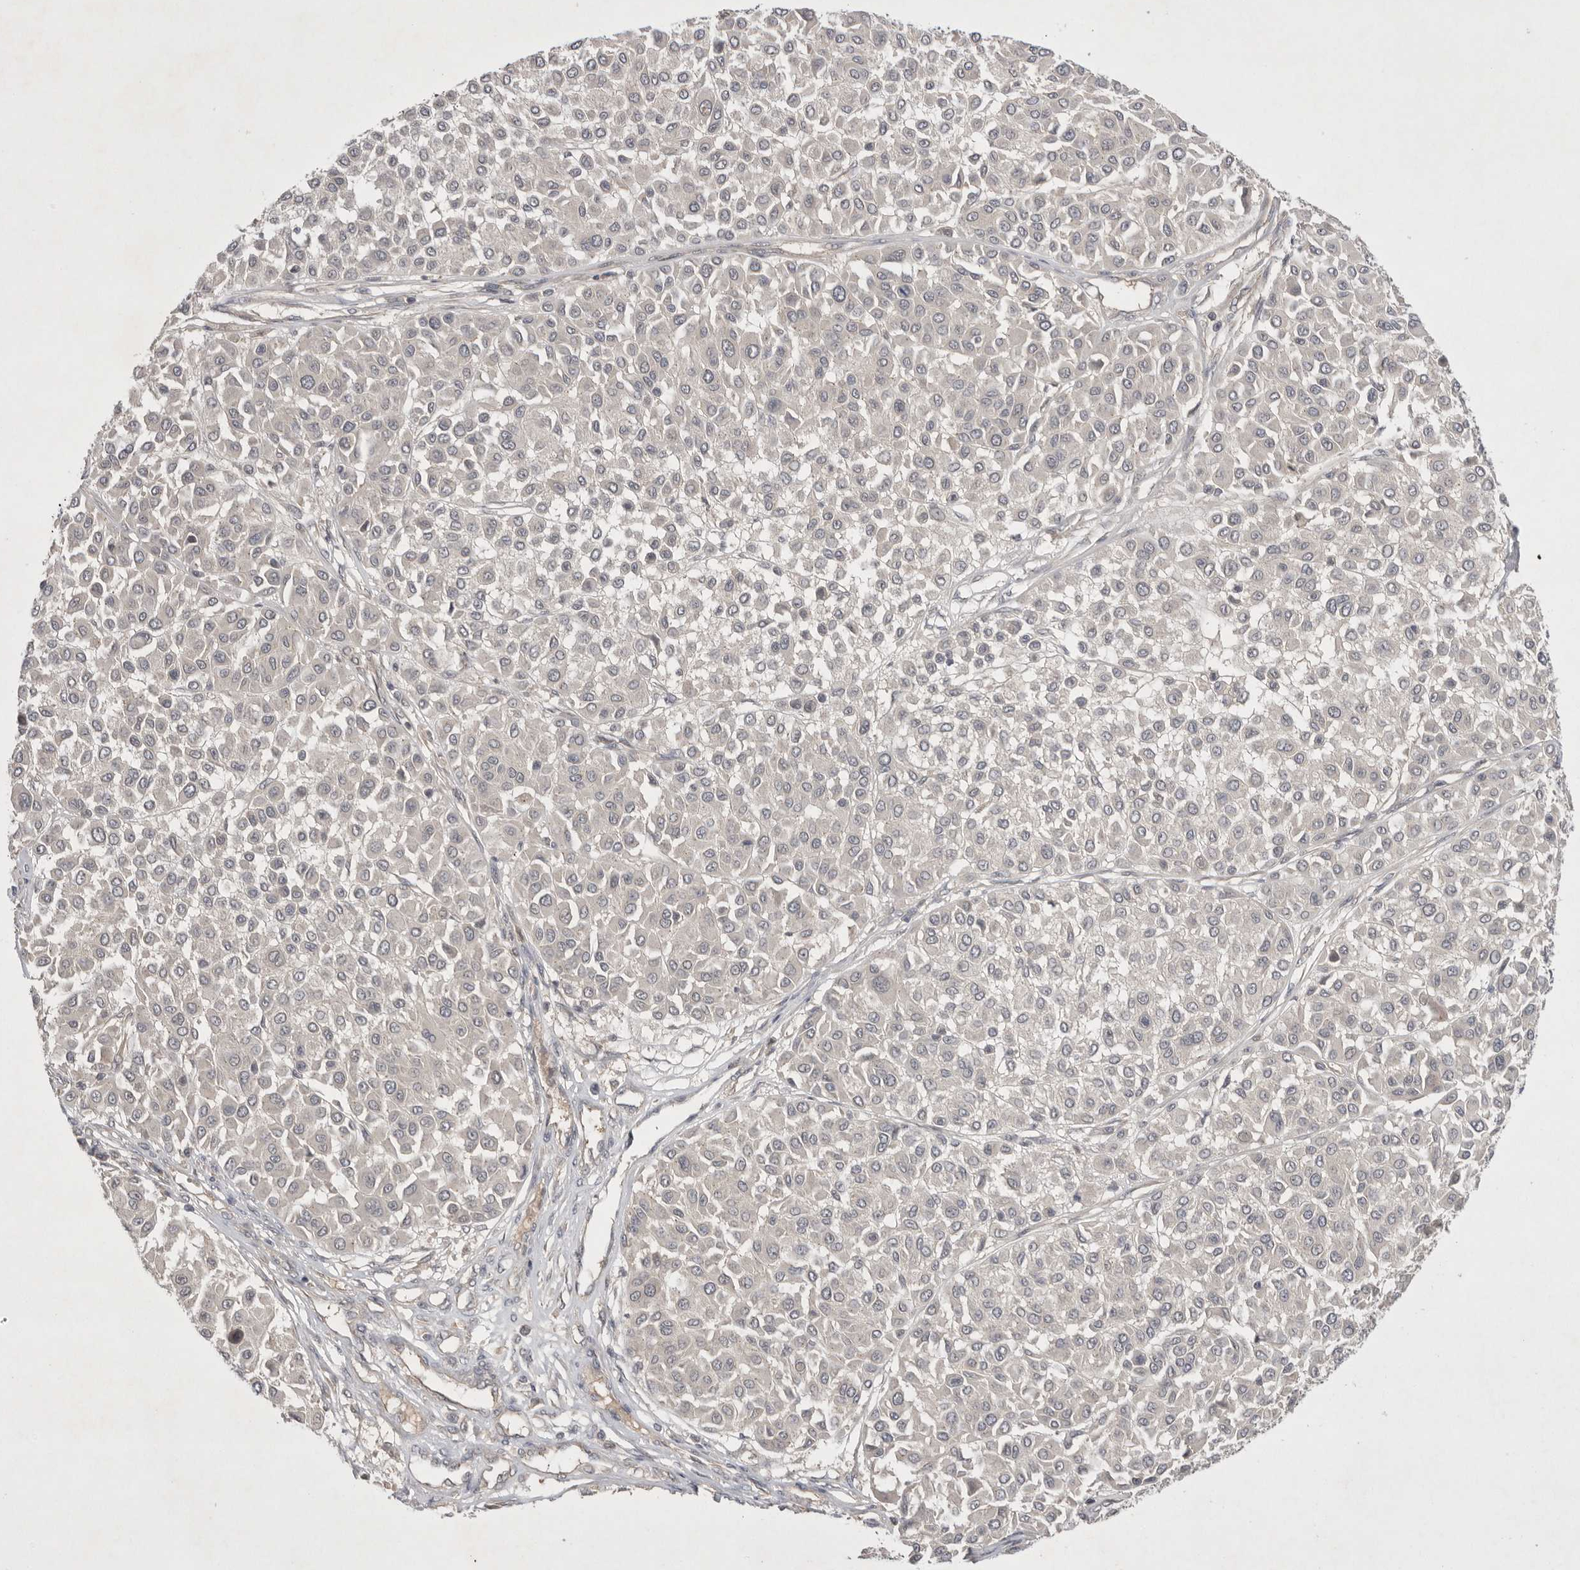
{"staining": {"intensity": "negative", "quantity": "none", "location": "none"}, "tissue": "melanoma", "cell_type": "Tumor cells", "image_type": "cancer", "snomed": [{"axis": "morphology", "description": "Malignant melanoma, Metastatic site"}, {"axis": "topography", "description": "Soft tissue"}], "caption": "This is a image of immunohistochemistry (IHC) staining of melanoma, which shows no positivity in tumor cells.", "gene": "NRCAM", "patient": {"sex": "male", "age": 41}}